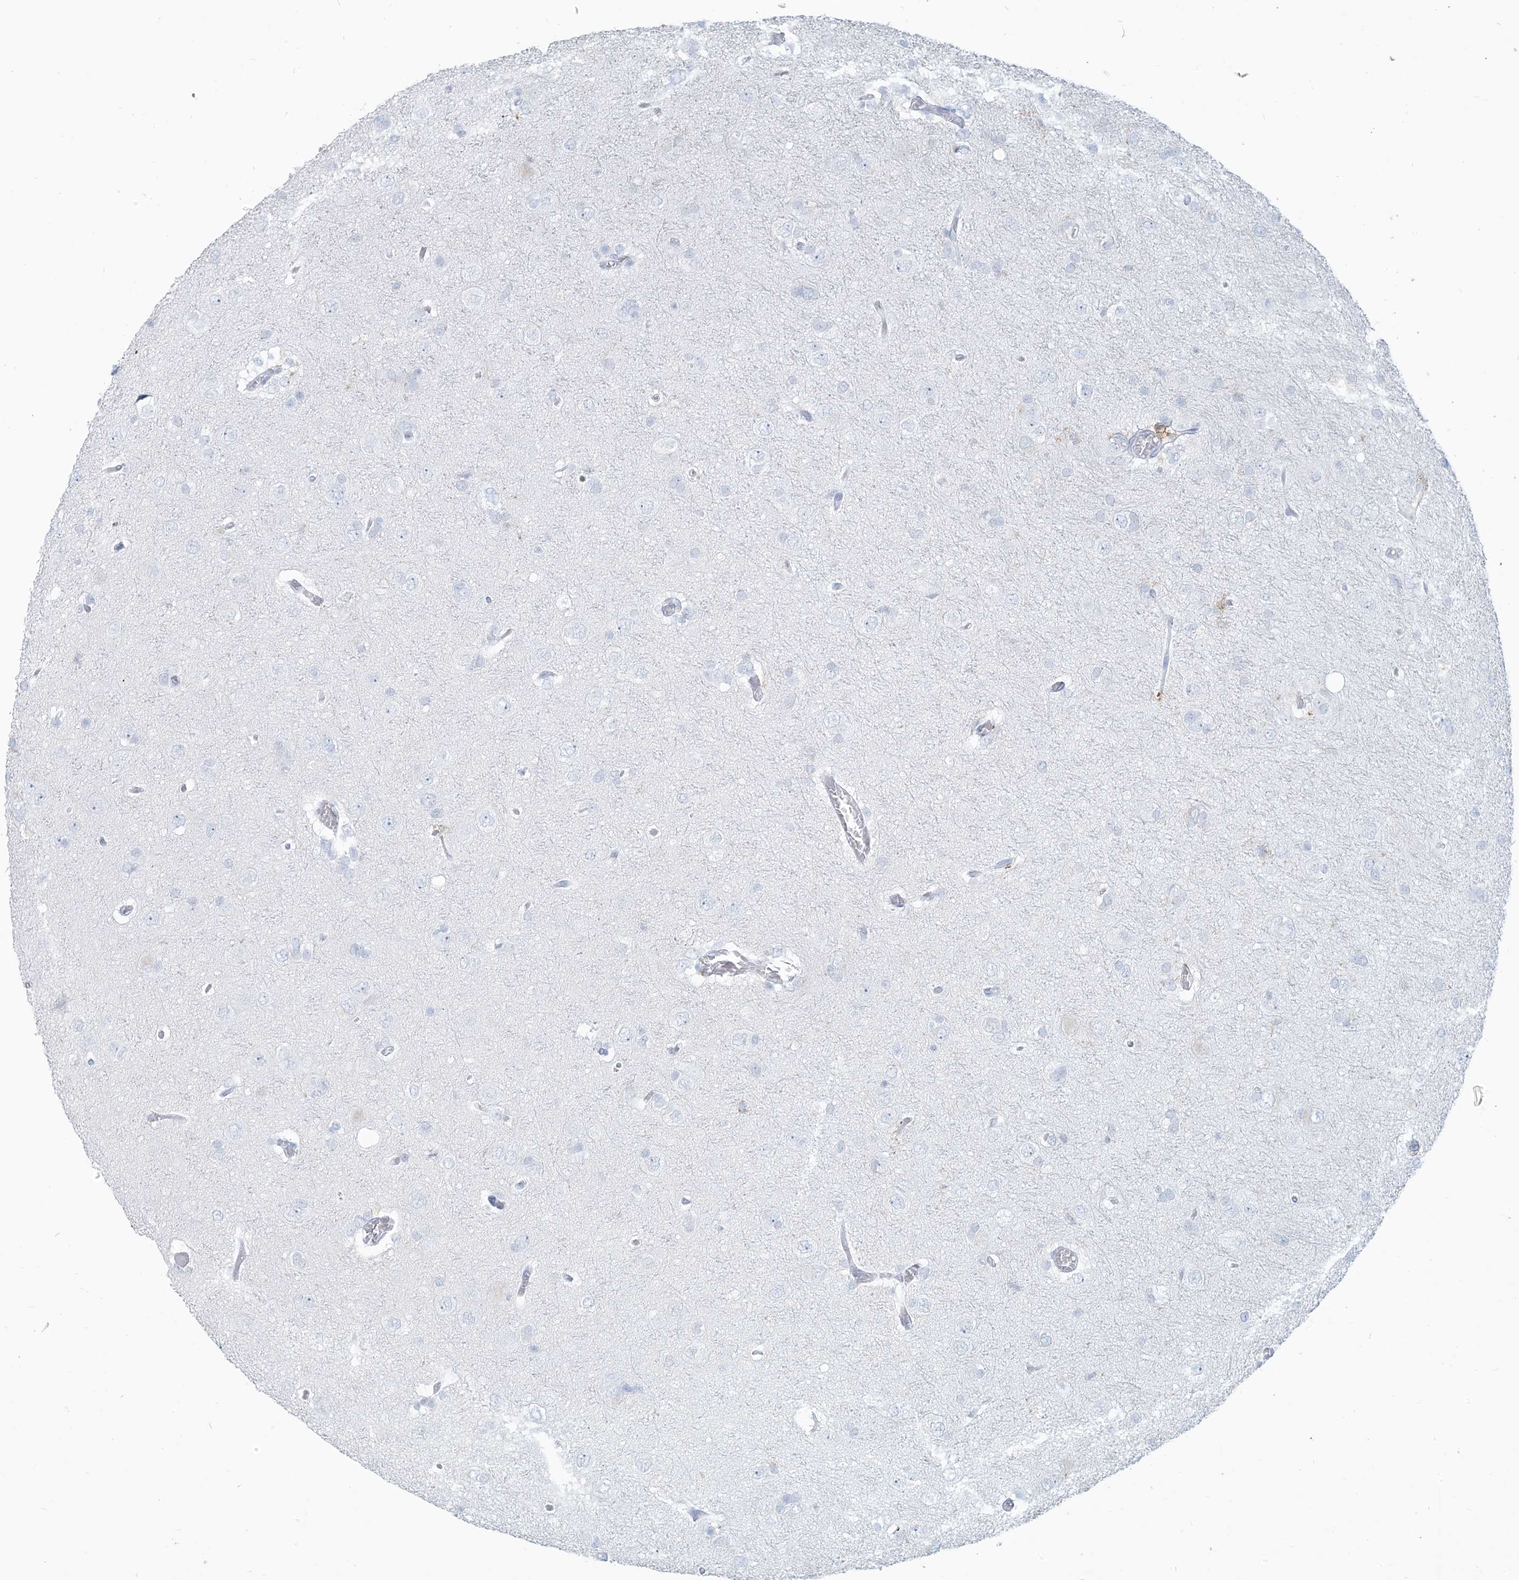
{"staining": {"intensity": "negative", "quantity": "none", "location": "none"}, "tissue": "glioma", "cell_type": "Tumor cells", "image_type": "cancer", "snomed": [{"axis": "morphology", "description": "Glioma, malignant, High grade"}, {"axis": "topography", "description": "Brain"}], "caption": "Immunohistochemical staining of human glioma demonstrates no significant positivity in tumor cells.", "gene": "HLA-DRB1", "patient": {"sex": "female", "age": 59}}